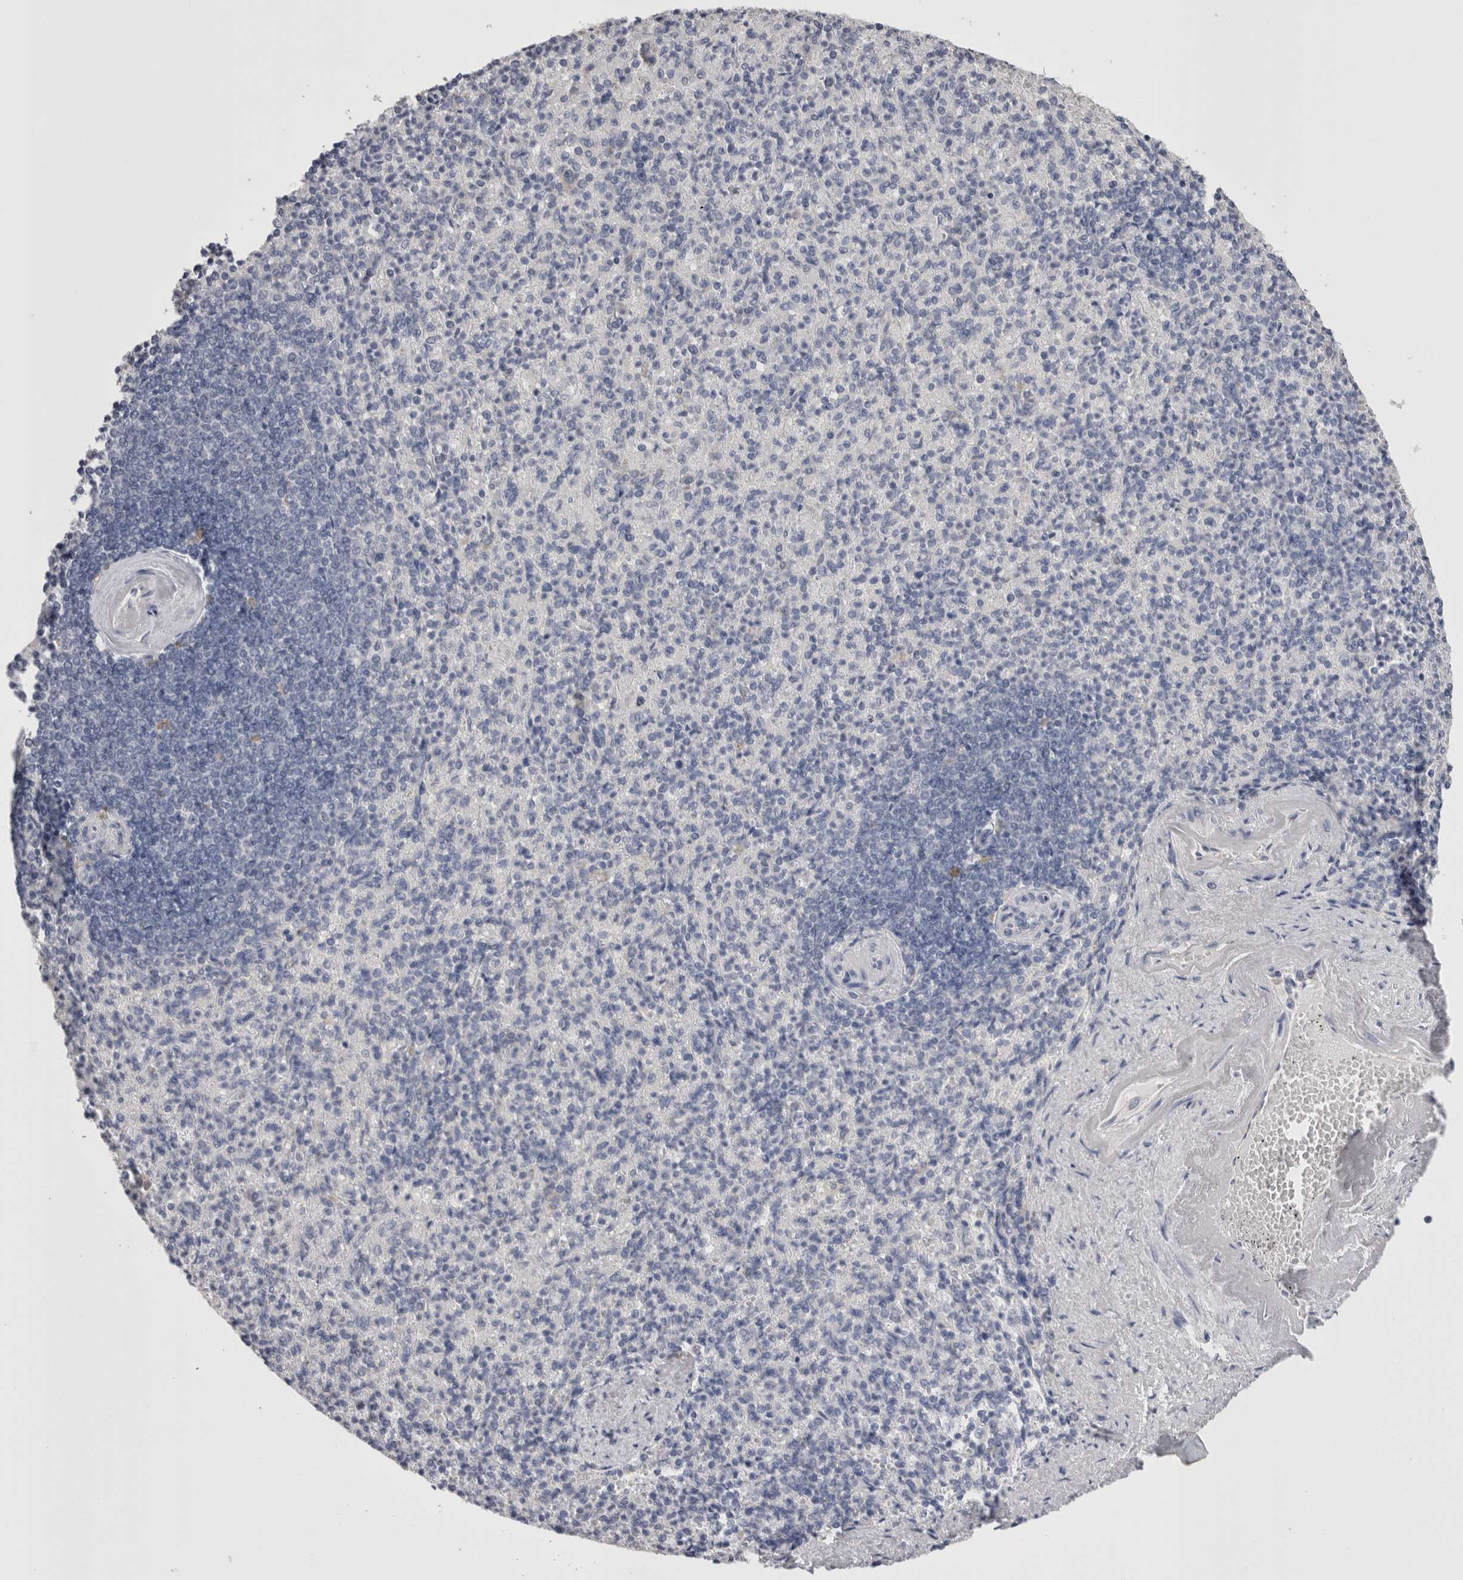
{"staining": {"intensity": "negative", "quantity": "none", "location": "none"}, "tissue": "spleen", "cell_type": "Cells in red pulp", "image_type": "normal", "snomed": [{"axis": "morphology", "description": "Normal tissue, NOS"}, {"axis": "topography", "description": "Spleen"}], "caption": "This image is of benign spleen stained with IHC to label a protein in brown with the nuclei are counter-stained blue. There is no positivity in cells in red pulp.", "gene": "CDHR5", "patient": {"sex": "female", "age": 74}}